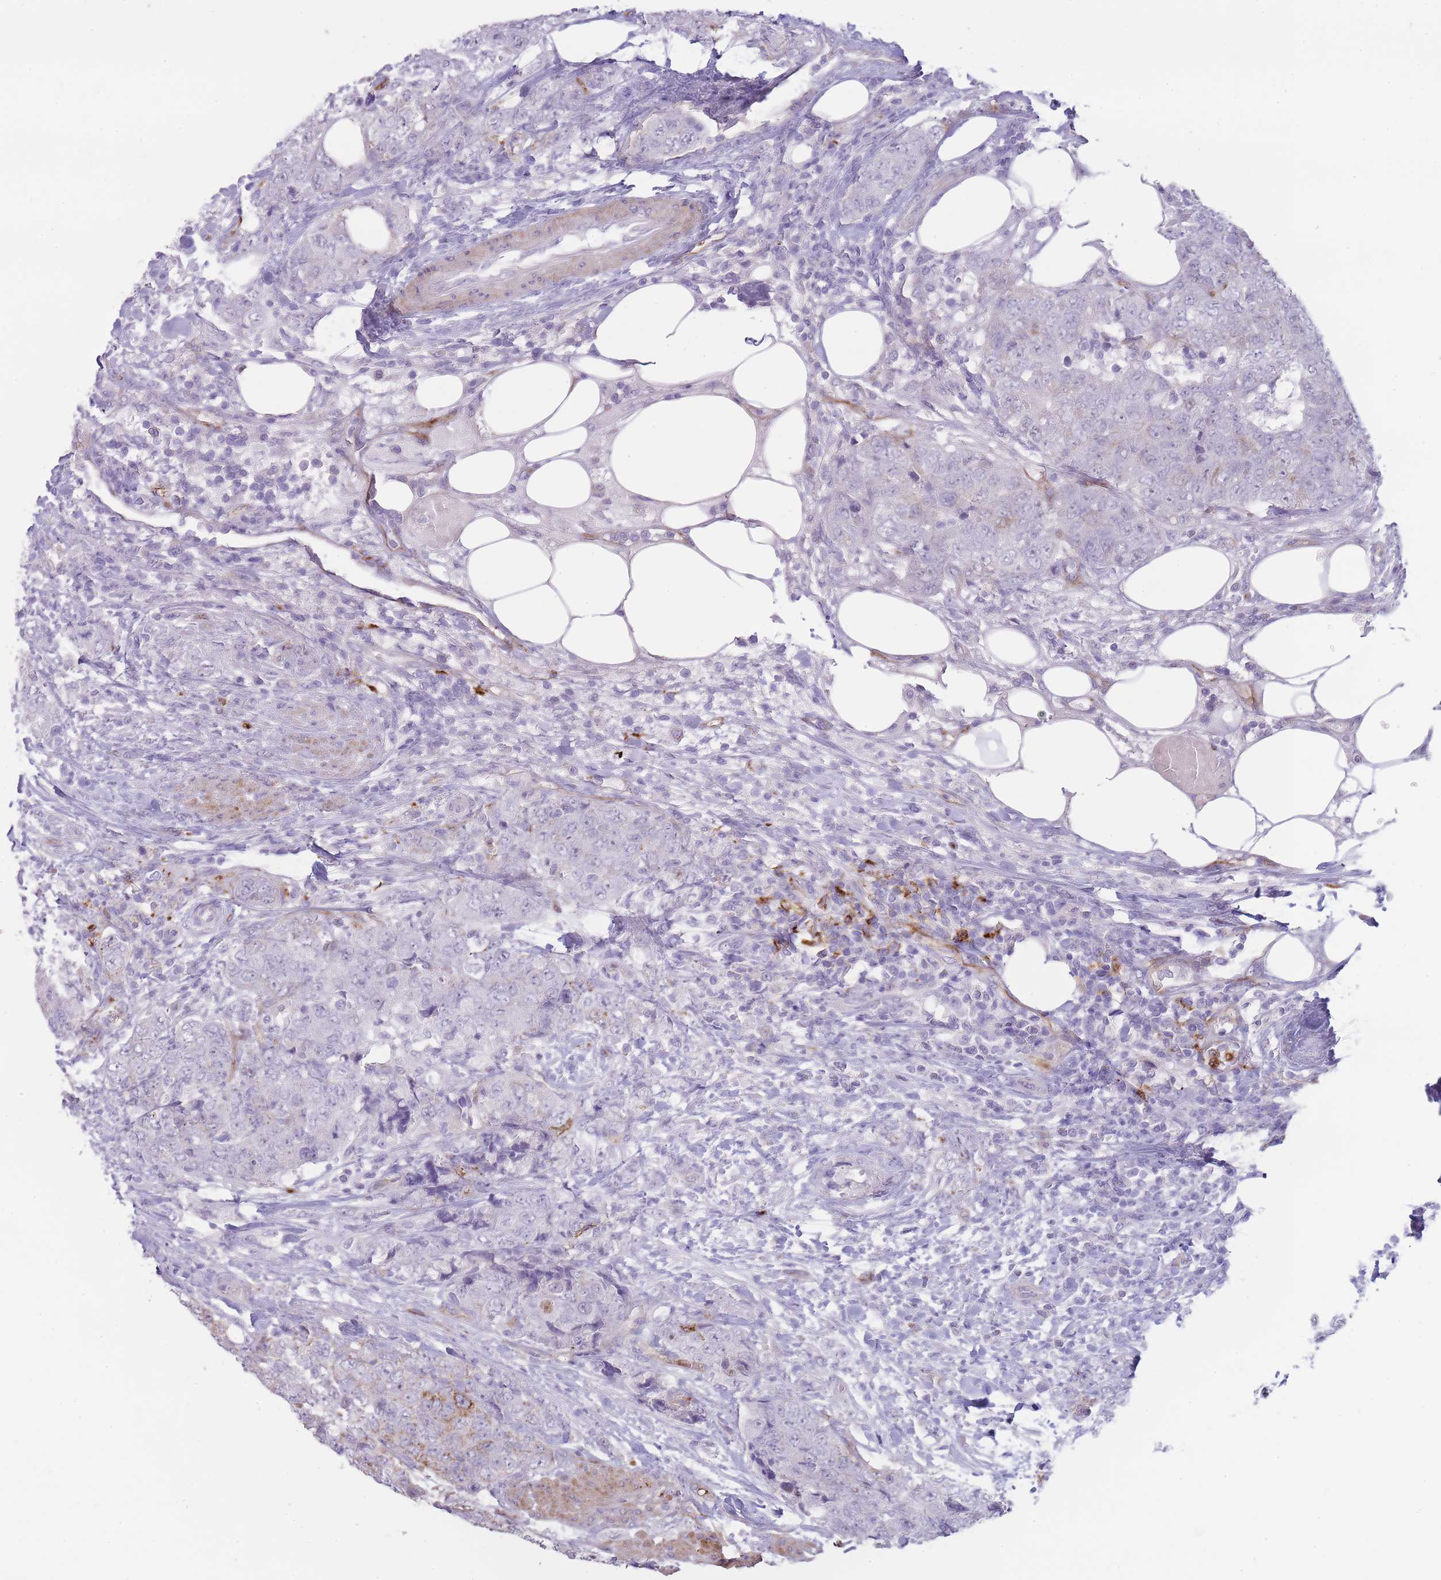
{"staining": {"intensity": "negative", "quantity": "none", "location": "none"}, "tissue": "urothelial cancer", "cell_type": "Tumor cells", "image_type": "cancer", "snomed": [{"axis": "morphology", "description": "Urothelial carcinoma, High grade"}, {"axis": "topography", "description": "Urinary bladder"}], "caption": "Immunohistochemistry (IHC) of human high-grade urothelial carcinoma shows no positivity in tumor cells.", "gene": "UTP14A", "patient": {"sex": "female", "age": 78}}